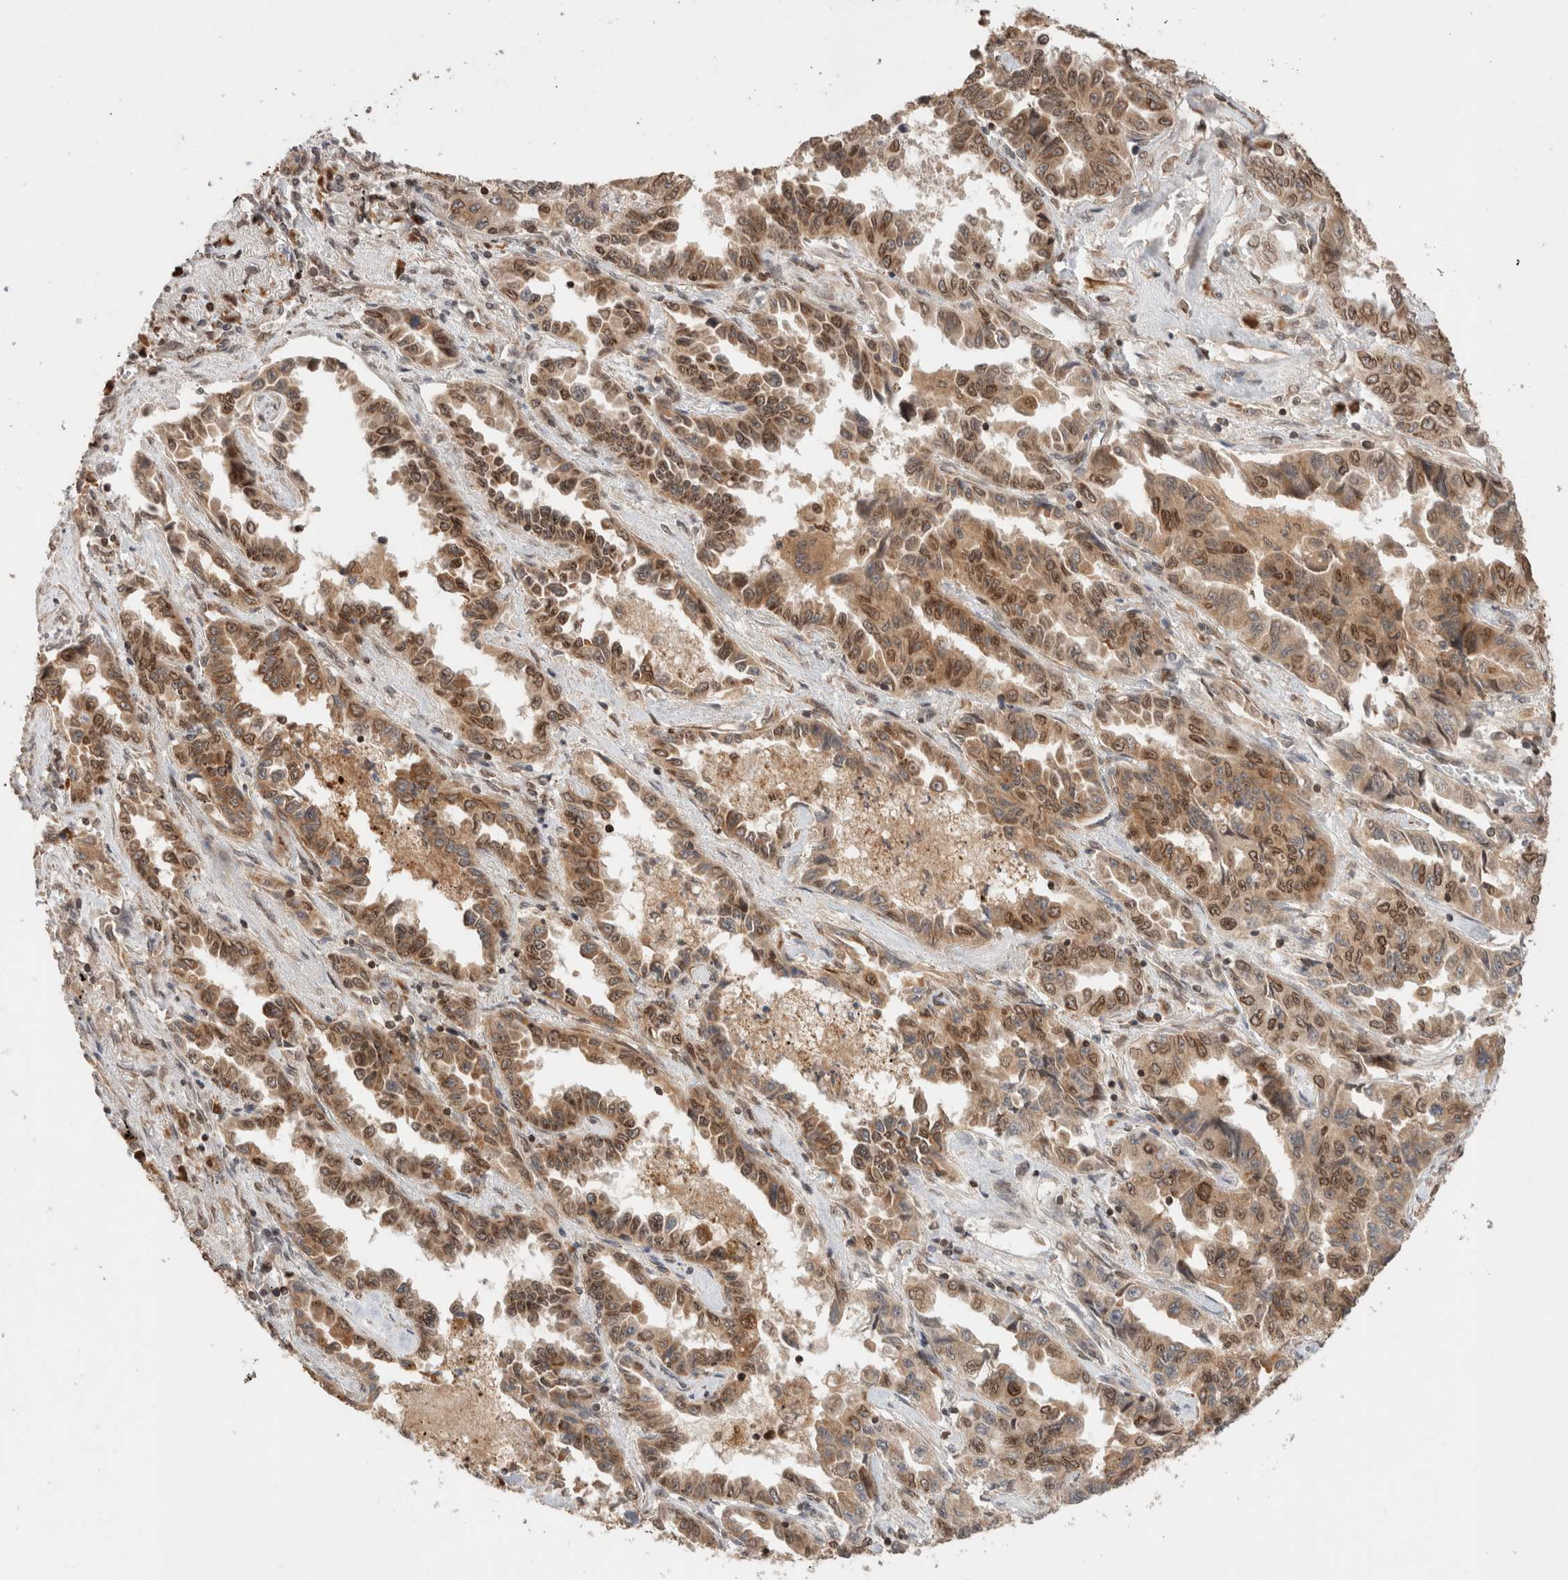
{"staining": {"intensity": "moderate", "quantity": ">75%", "location": "cytoplasmic/membranous,nuclear"}, "tissue": "lung cancer", "cell_type": "Tumor cells", "image_type": "cancer", "snomed": [{"axis": "morphology", "description": "Adenocarcinoma, NOS"}, {"axis": "topography", "description": "Lung"}], "caption": "The image shows immunohistochemical staining of lung adenocarcinoma. There is moderate cytoplasmic/membranous and nuclear positivity is identified in approximately >75% of tumor cells.", "gene": "TPR", "patient": {"sex": "female", "age": 51}}